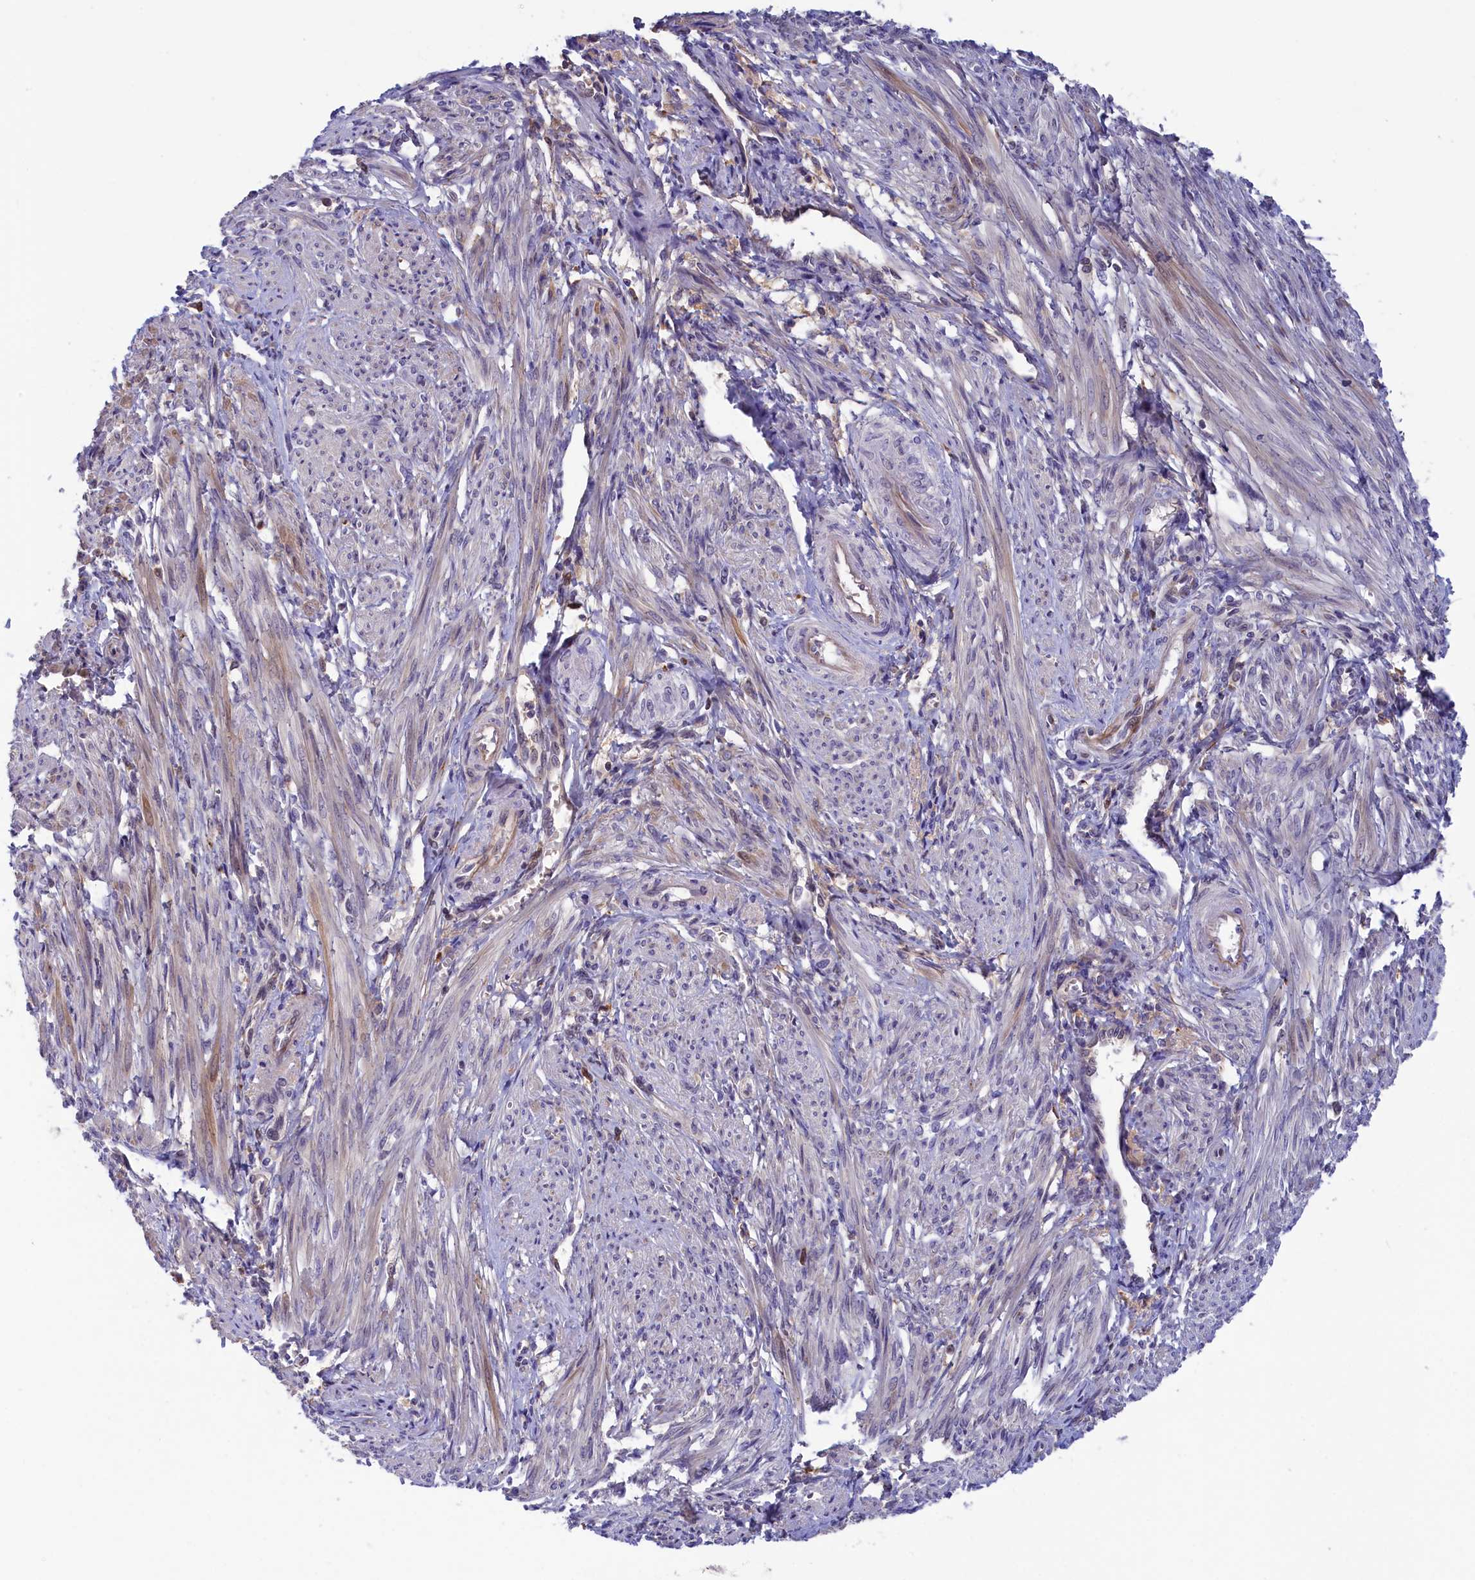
{"staining": {"intensity": "weak", "quantity": "<25%", "location": "cytoplasmic/membranous"}, "tissue": "smooth muscle", "cell_type": "Smooth muscle cells", "image_type": "normal", "snomed": [{"axis": "morphology", "description": "Normal tissue, NOS"}, {"axis": "topography", "description": "Smooth muscle"}], "caption": "This is an immunohistochemistry micrograph of unremarkable human smooth muscle. There is no staining in smooth muscle cells.", "gene": "STYX", "patient": {"sex": "female", "age": 39}}